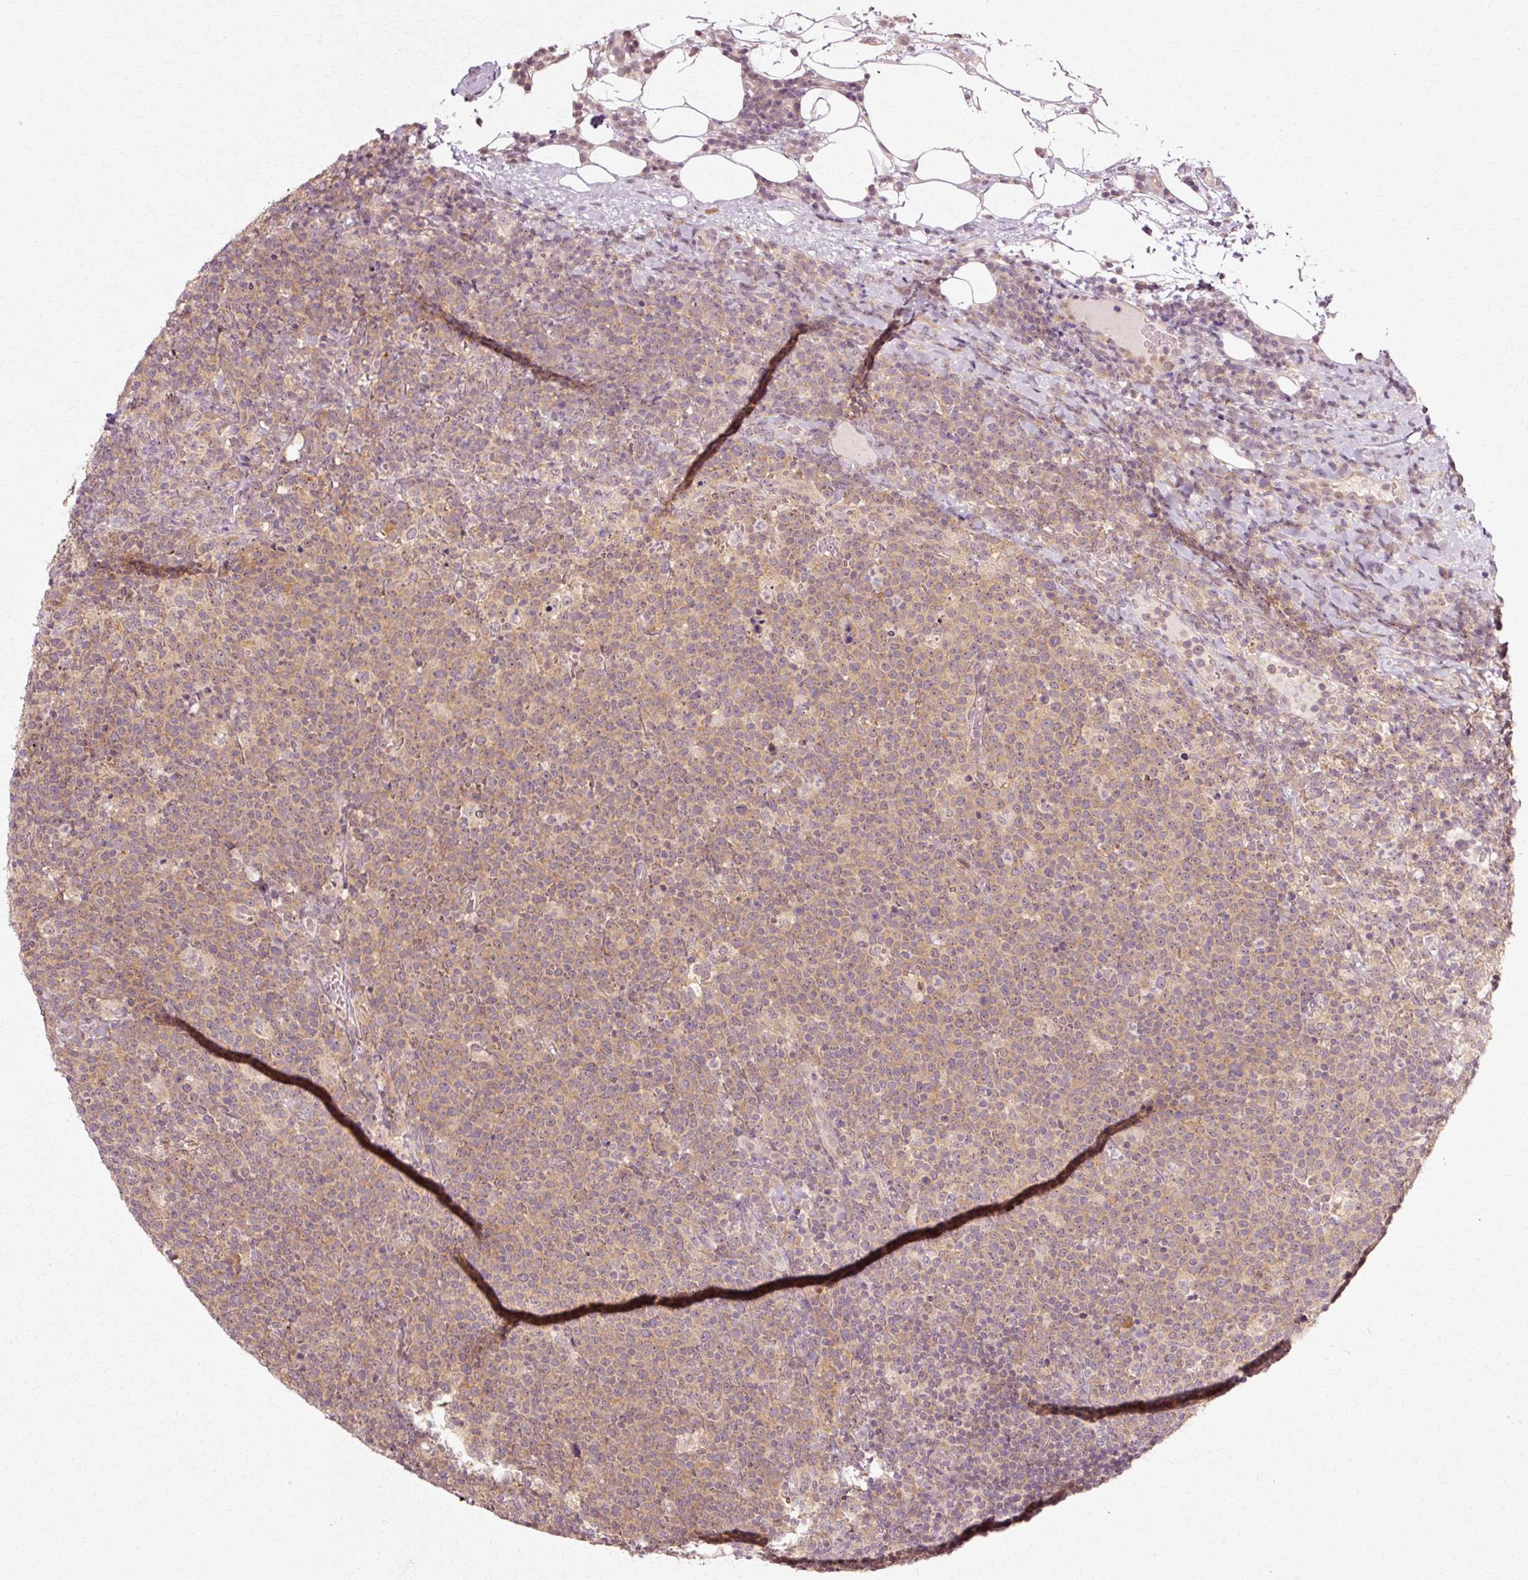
{"staining": {"intensity": "weak", "quantity": ">75%", "location": "cytoplasmic/membranous"}, "tissue": "lymphoma", "cell_type": "Tumor cells", "image_type": "cancer", "snomed": [{"axis": "morphology", "description": "Malignant lymphoma, non-Hodgkin's type, High grade"}, {"axis": "topography", "description": "Lymph node"}], "caption": "Approximately >75% of tumor cells in human malignant lymphoma, non-Hodgkin's type (high-grade) display weak cytoplasmic/membranous protein staining as visualized by brown immunohistochemical staining.", "gene": "RGPD5", "patient": {"sex": "male", "age": 61}}